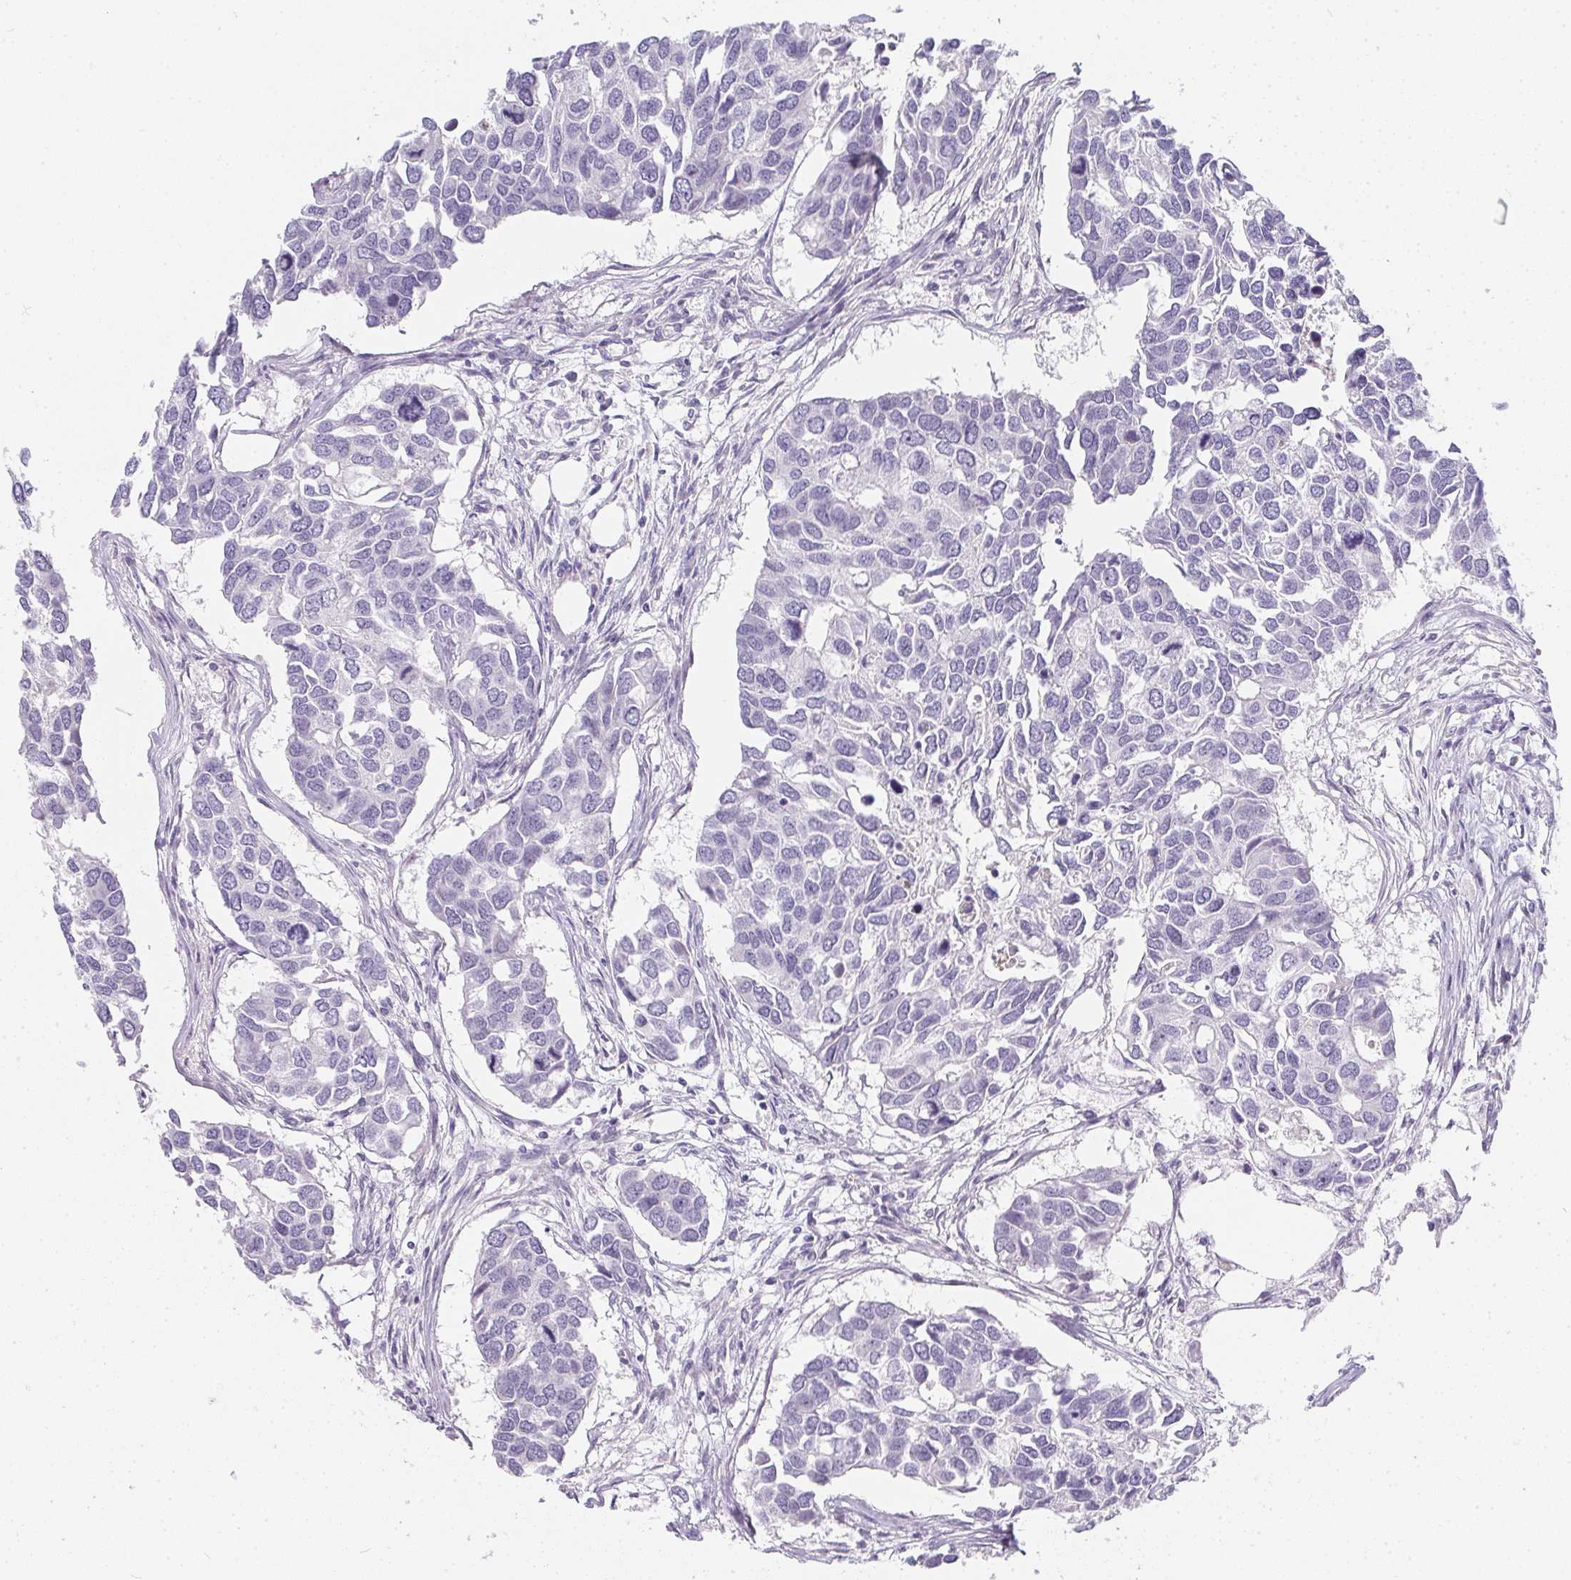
{"staining": {"intensity": "negative", "quantity": "none", "location": "none"}, "tissue": "breast cancer", "cell_type": "Tumor cells", "image_type": "cancer", "snomed": [{"axis": "morphology", "description": "Duct carcinoma"}, {"axis": "topography", "description": "Breast"}], "caption": "IHC micrograph of breast cancer (intraductal carcinoma) stained for a protein (brown), which demonstrates no positivity in tumor cells.", "gene": "MAP1A", "patient": {"sex": "female", "age": 83}}